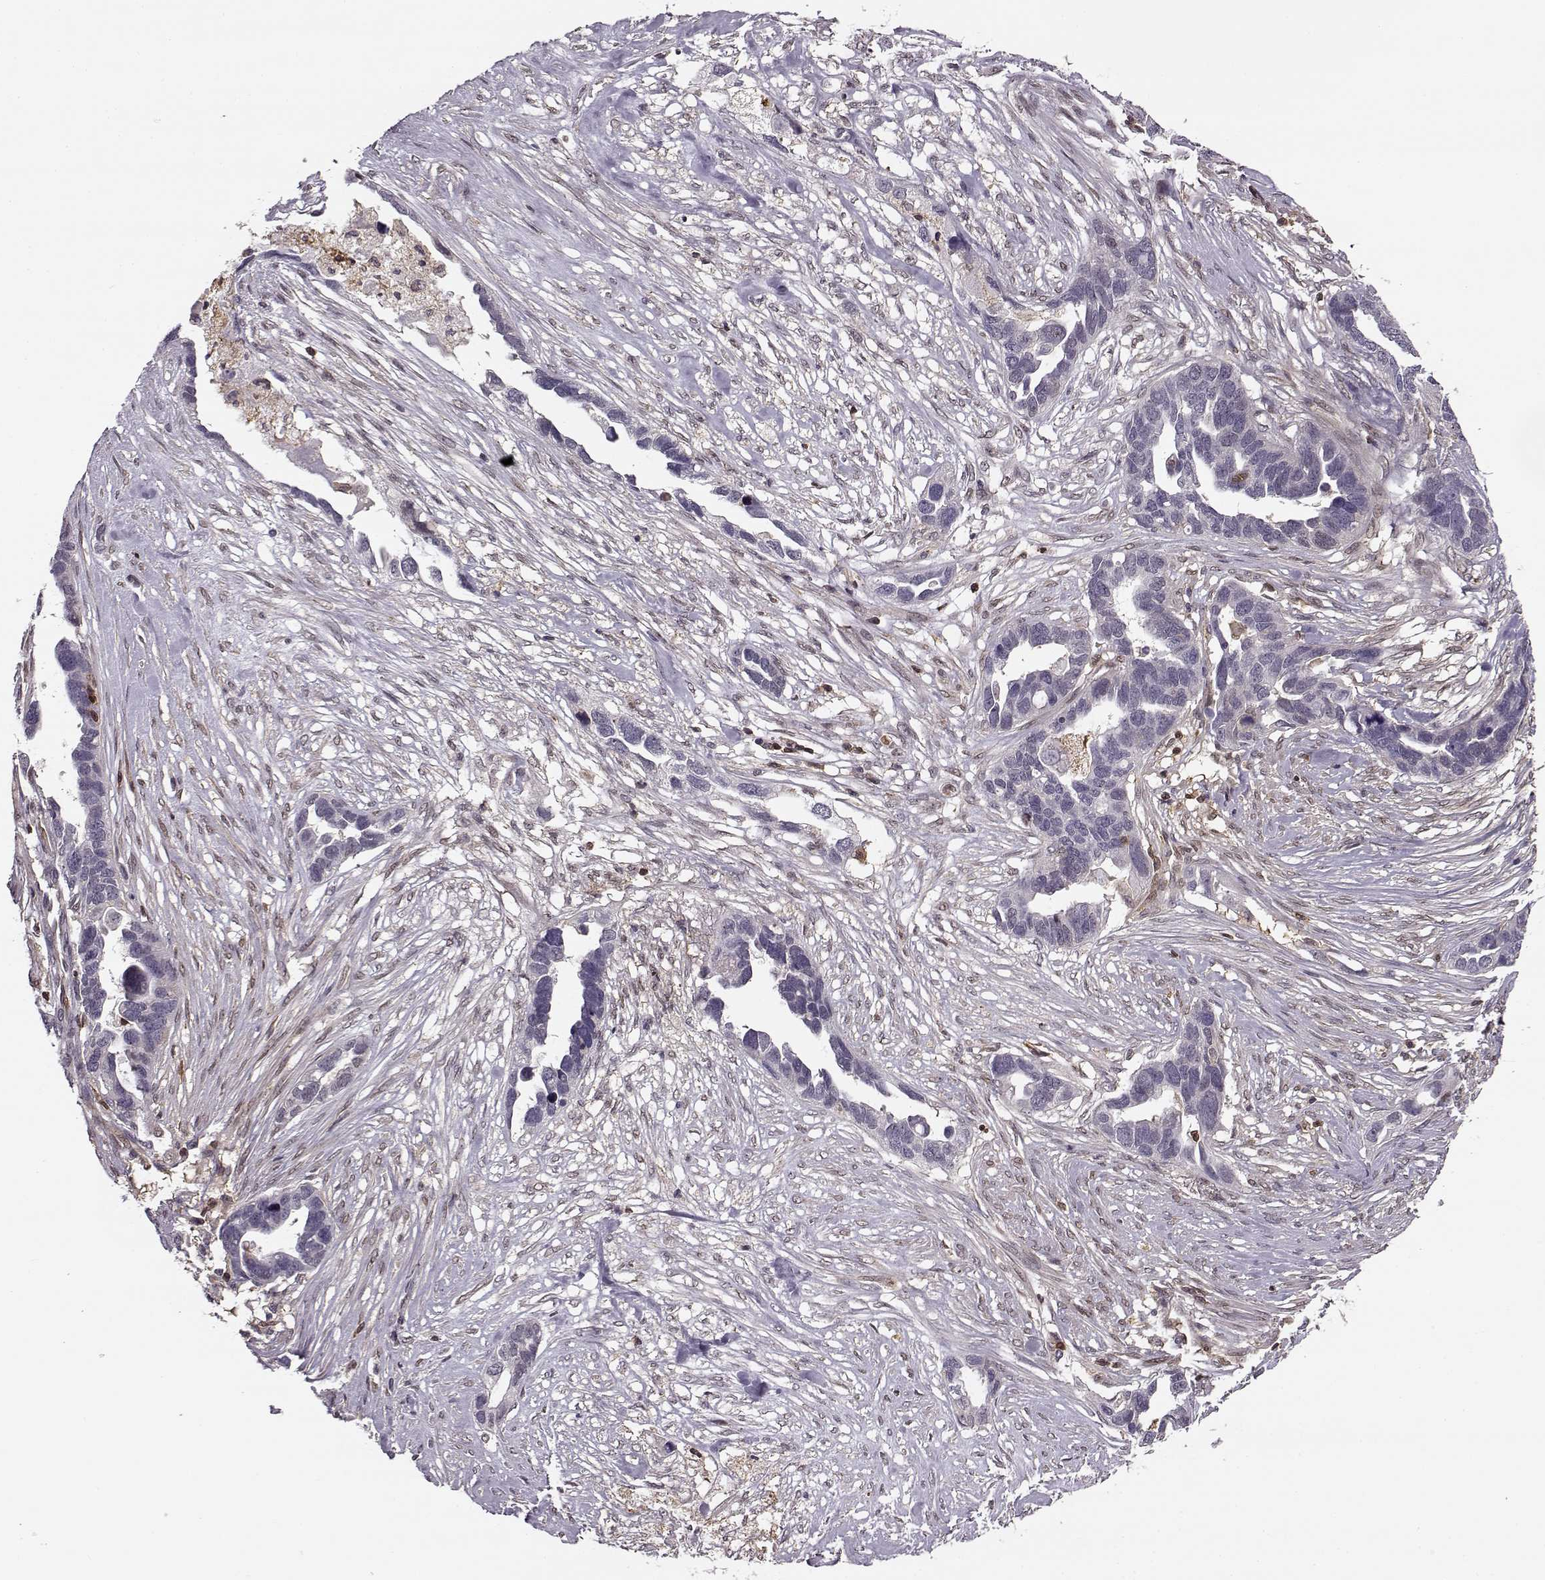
{"staining": {"intensity": "negative", "quantity": "none", "location": "none"}, "tissue": "ovarian cancer", "cell_type": "Tumor cells", "image_type": "cancer", "snomed": [{"axis": "morphology", "description": "Cystadenocarcinoma, serous, NOS"}, {"axis": "topography", "description": "Ovary"}], "caption": "Immunohistochemistry image of human ovarian cancer stained for a protein (brown), which reveals no positivity in tumor cells.", "gene": "MFSD1", "patient": {"sex": "female", "age": 54}}